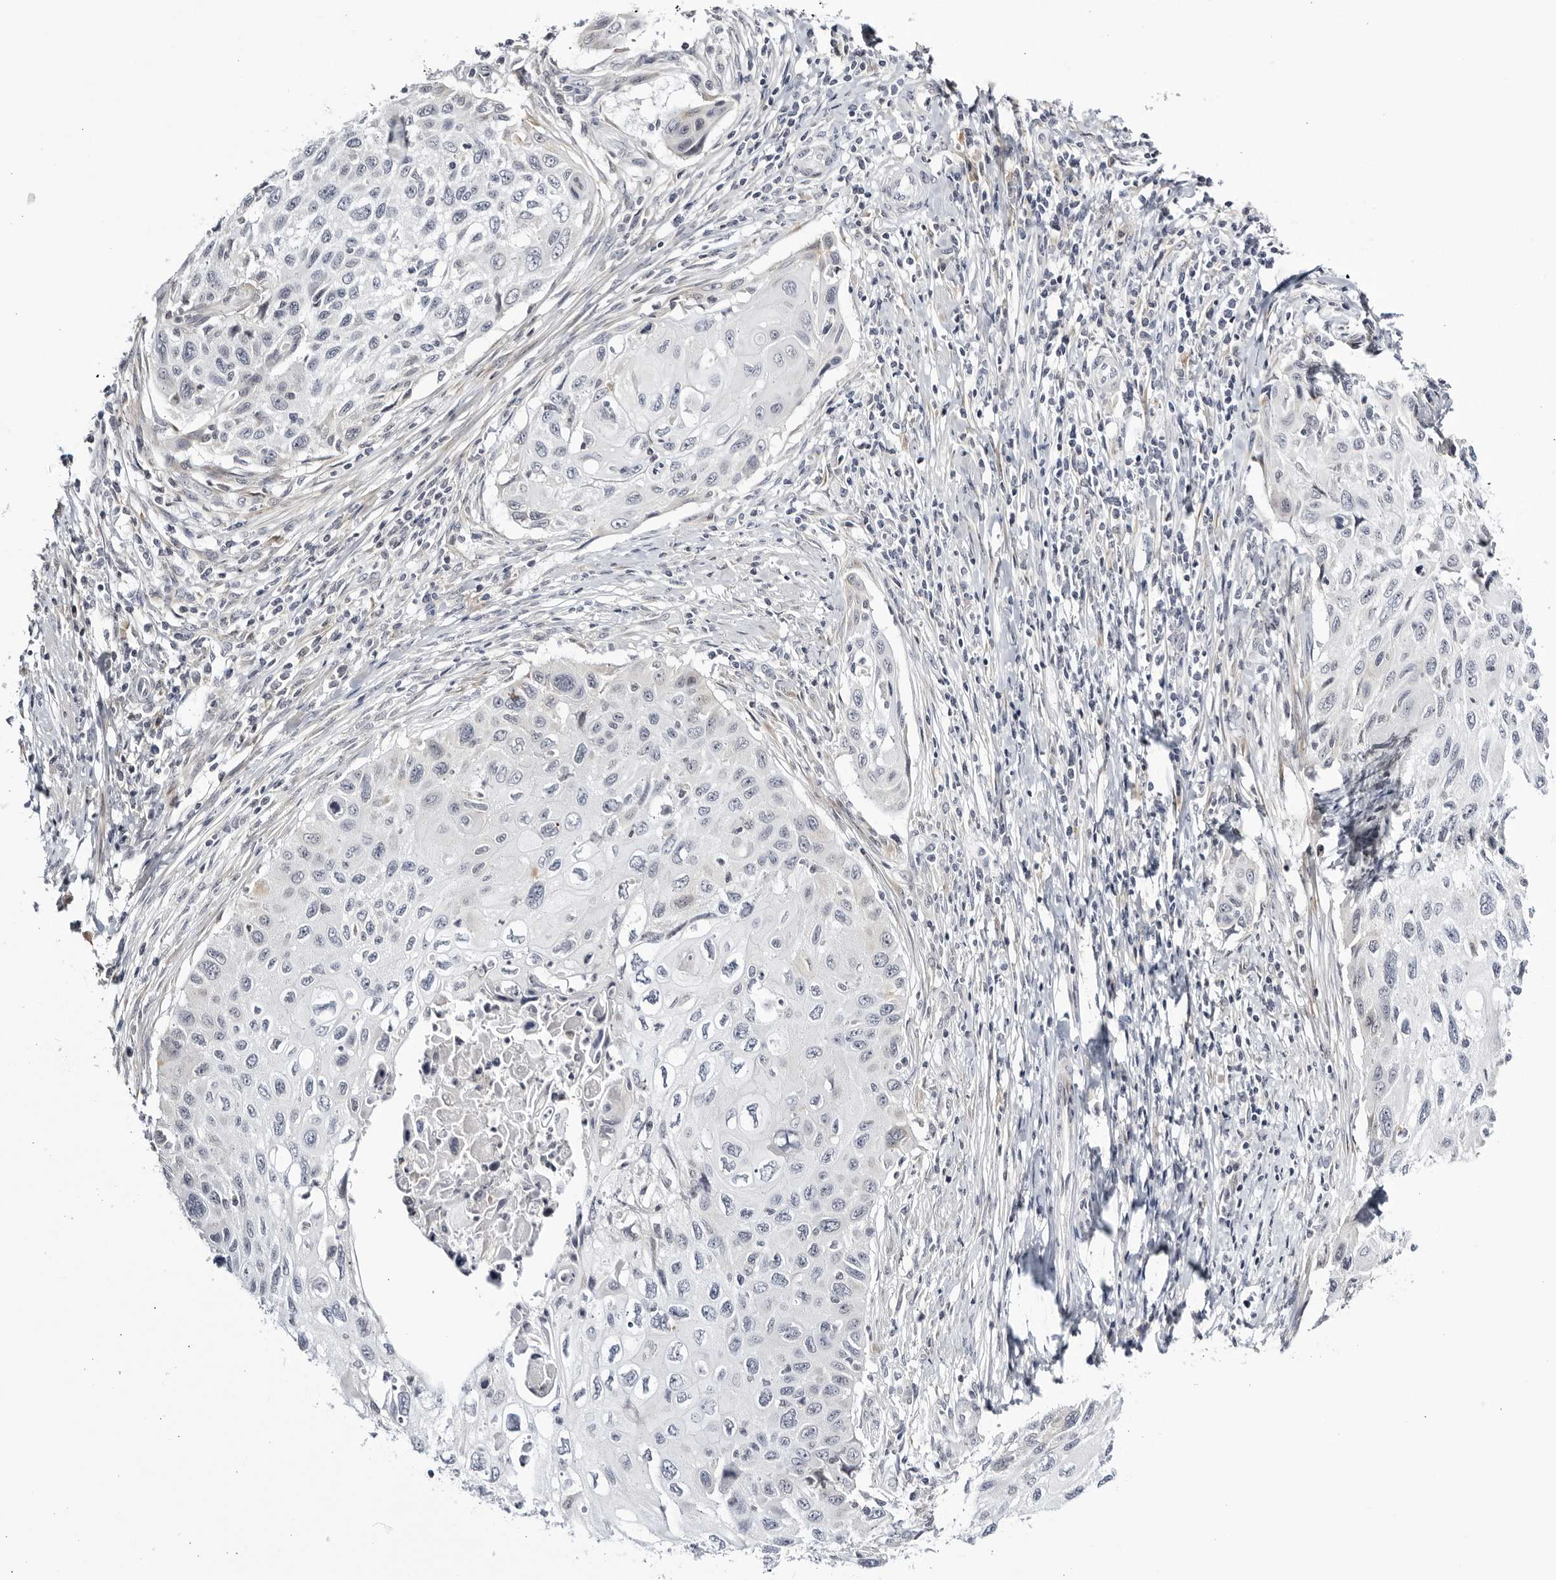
{"staining": {"intensity": "negative", "quantity": "none", "location": "none"}, "tissue": "cervical cancer", "cell_type": "Tumor cells", "image_type": "cancer", "snomed": [{"axis": "morphology", "description": "Squamous cell carcinoma, NOS"}, {"axis": "topography", "description": "Cervix"}], "caption": "The image shows no staining of tumor cells in cervical cancer. (DAB IHC with hematoxylin counter stain).", "gene": "CNBD1", "patient": {"sex": "female", "age": 70}}